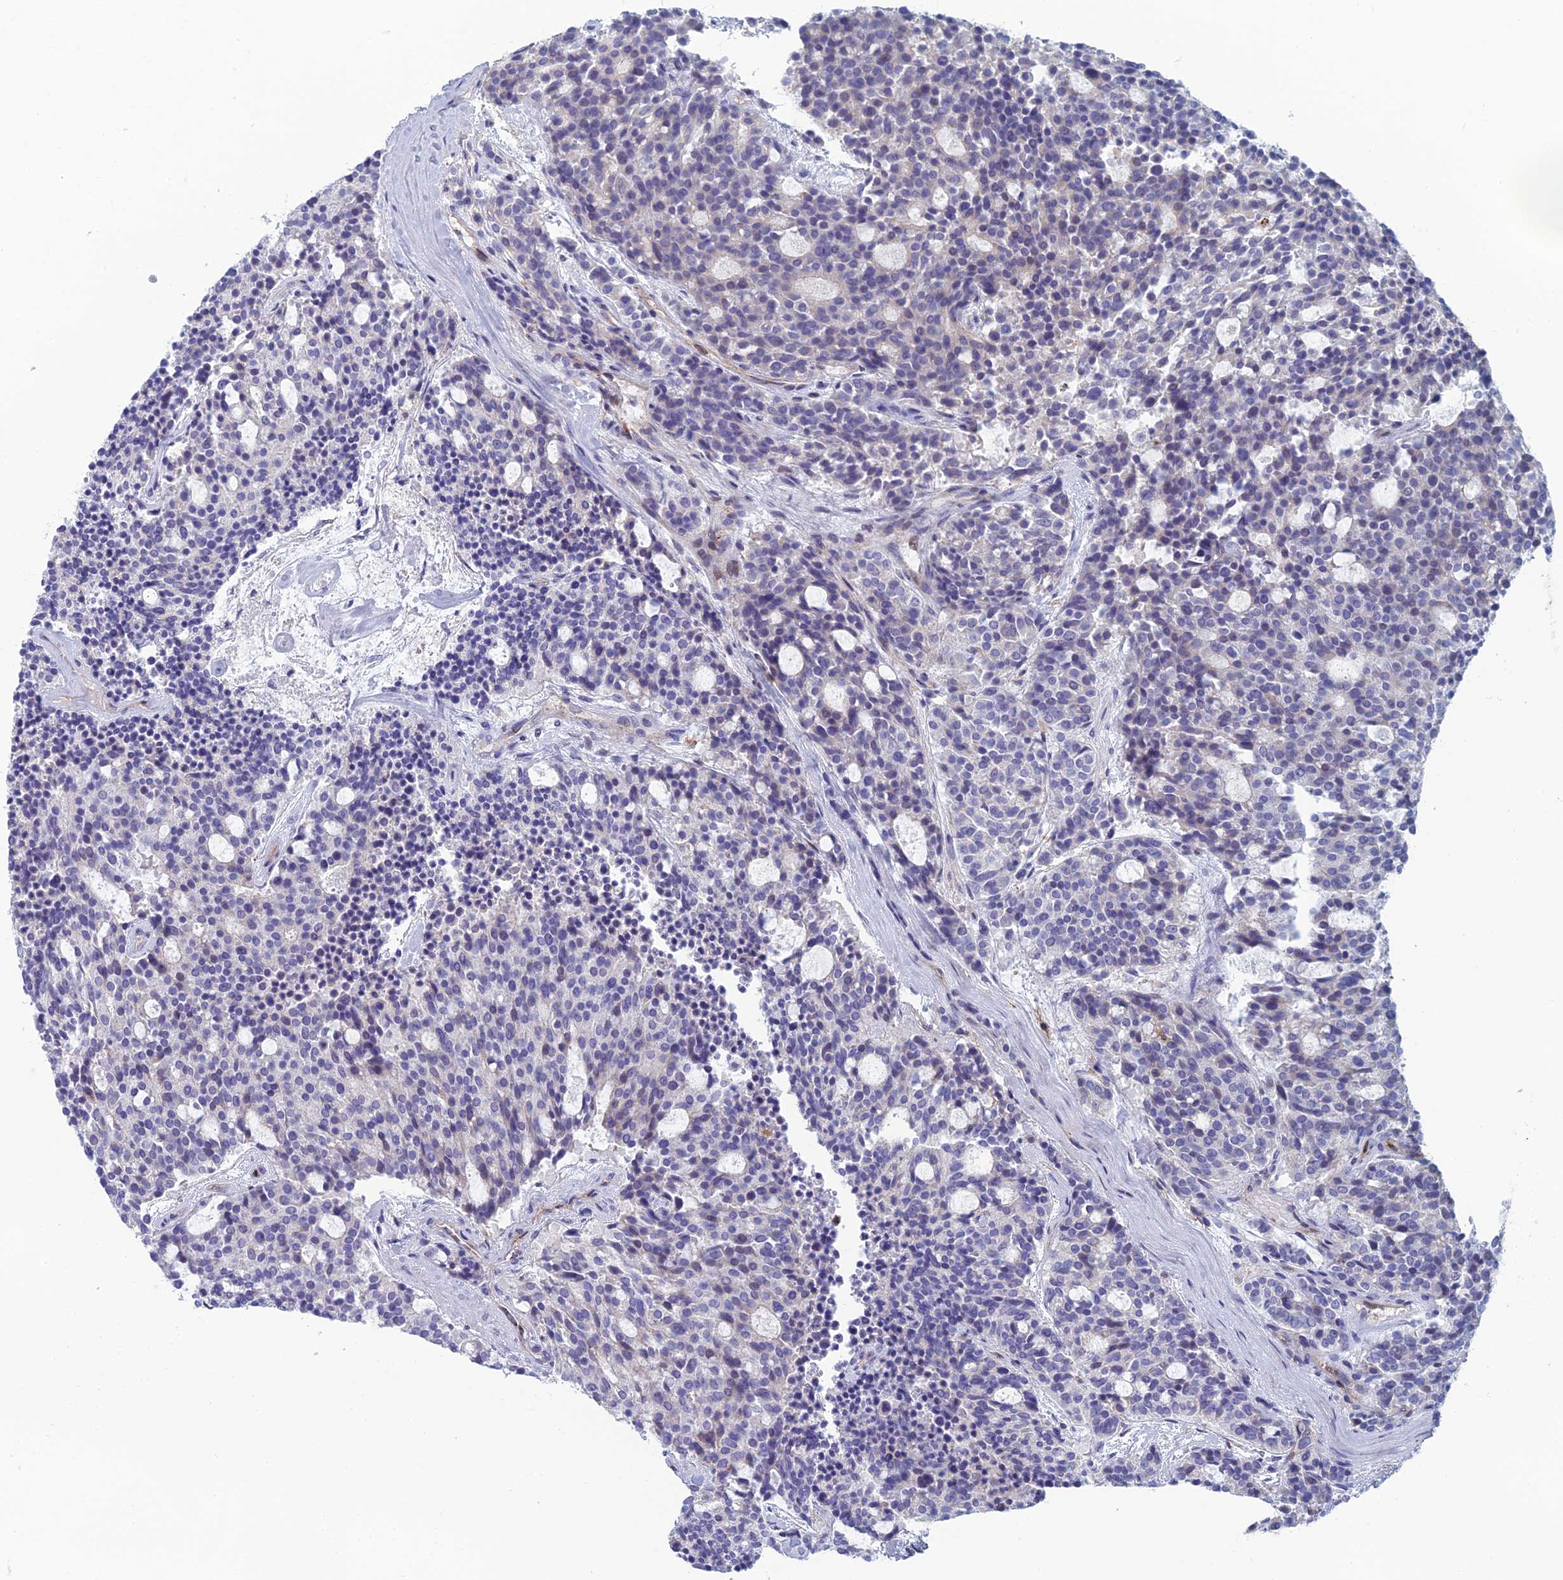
{"staining": {"intensity": "negative", "quantity": "none", "location": "none"}, "tissue": "carcinoid", "cell_type": "Tumor cells", "image_type": "cancer", "snomed": [{"axis": "morphology", "description": "Carcinoid, malignant, NOS"}, {"axis": "topography", "description": "Pancreas"}], "caption": "Immunohistochemistry (IHC) histopathology image of neoplastic tissue: carcinoid stained with DAB displays no significant protein expression in tumor cells.", "gene": "C15orf62", "patient": {"sex": "female", "age": 54}}